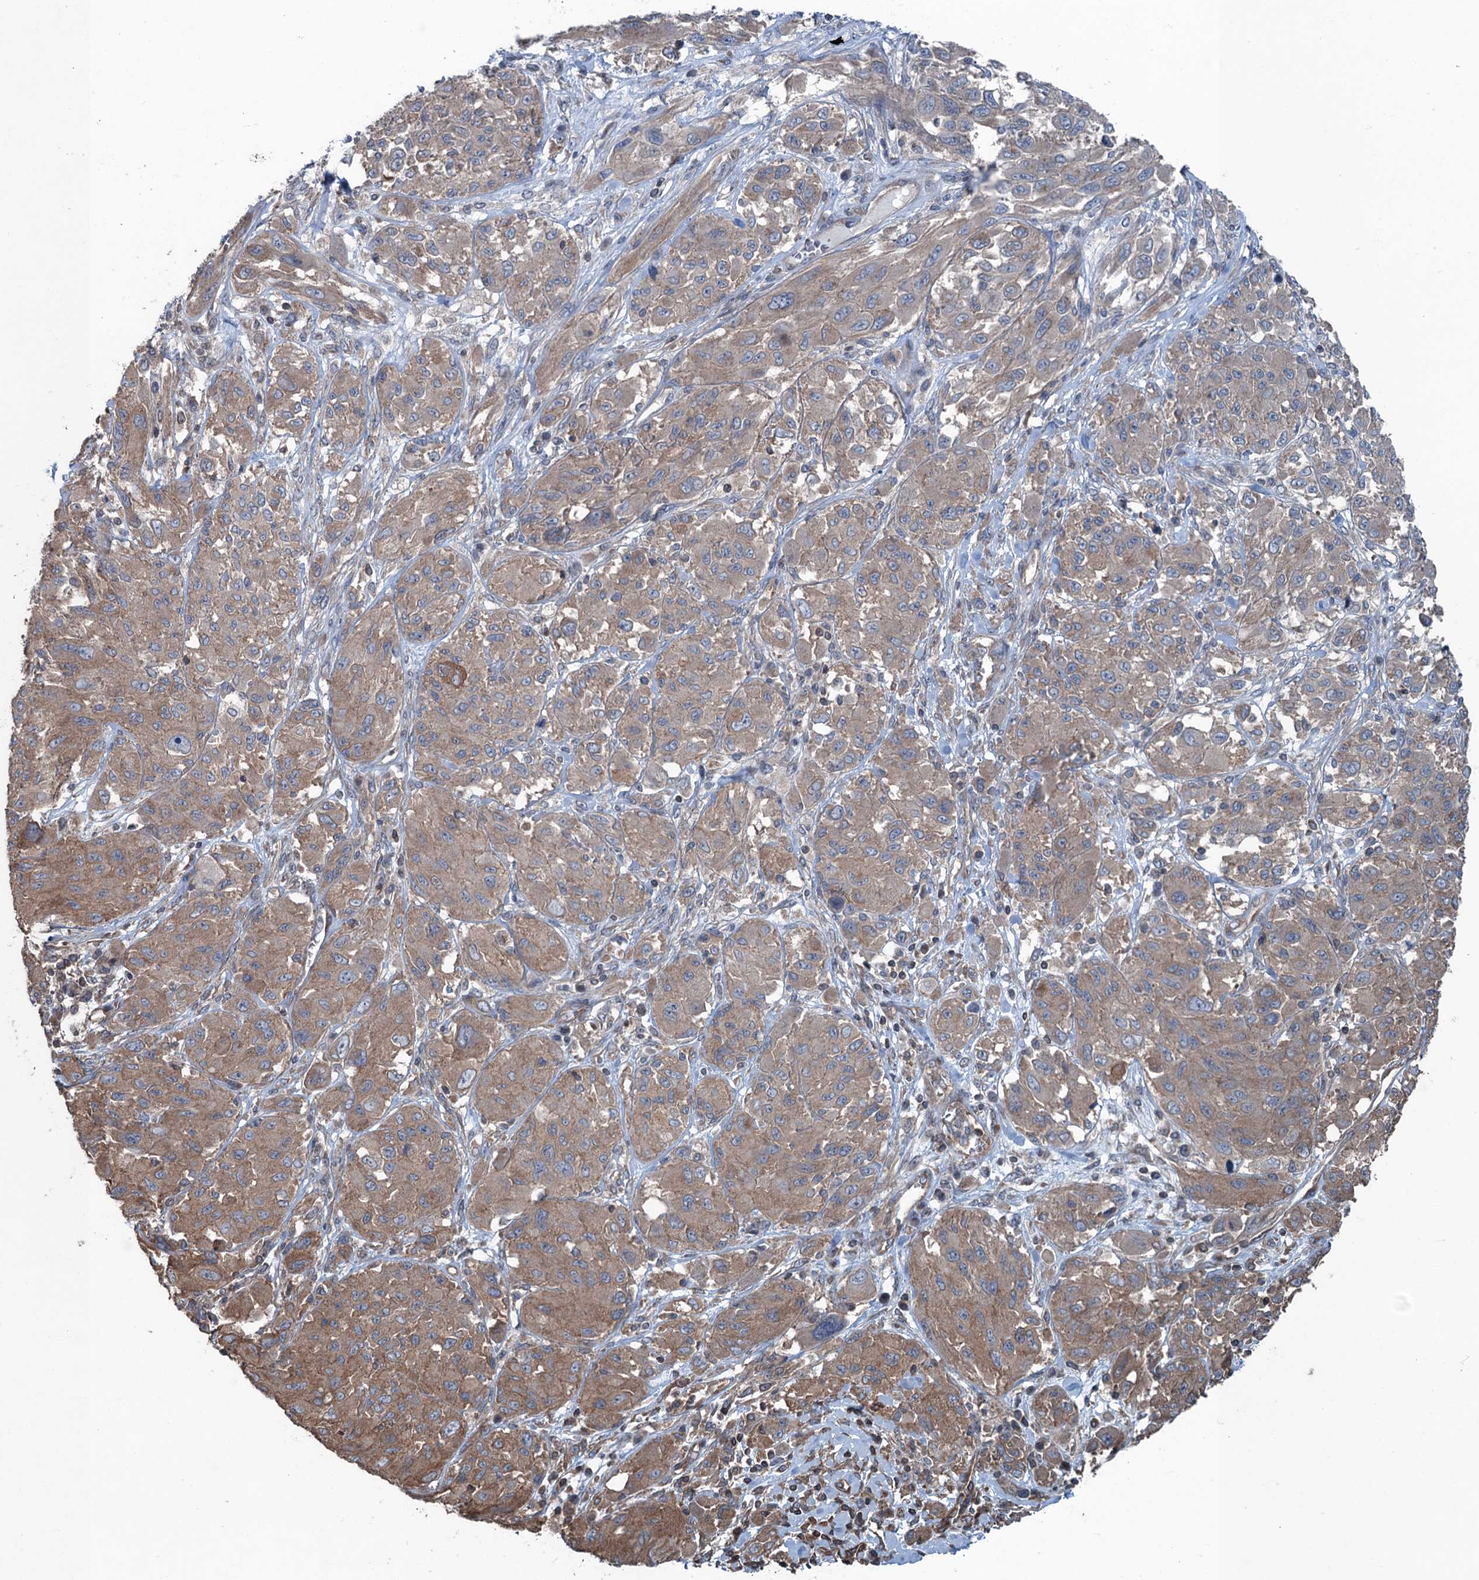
{"staining": {"intensity": "moderate", "quantity": ">75%", "location": "cytoplasmic/membranous"}, "tissue": "melanoma", "cell_type": "Tumor cells", "image_type": "cancer", "snomed": [{"axis": "morphology", "description": "Malignant melanoma, NOS"}, {"axis": "topography", "description": "Skin"}], "caption": "A high-resolution micrograph shows IHC staining of malignant melanoma, which exhibits moderate cytoplasmic/membranous staining in about >75% of tumor cells.", "gene": "TRAPPC8", "patient": {"sex": "female", "age": 91}}